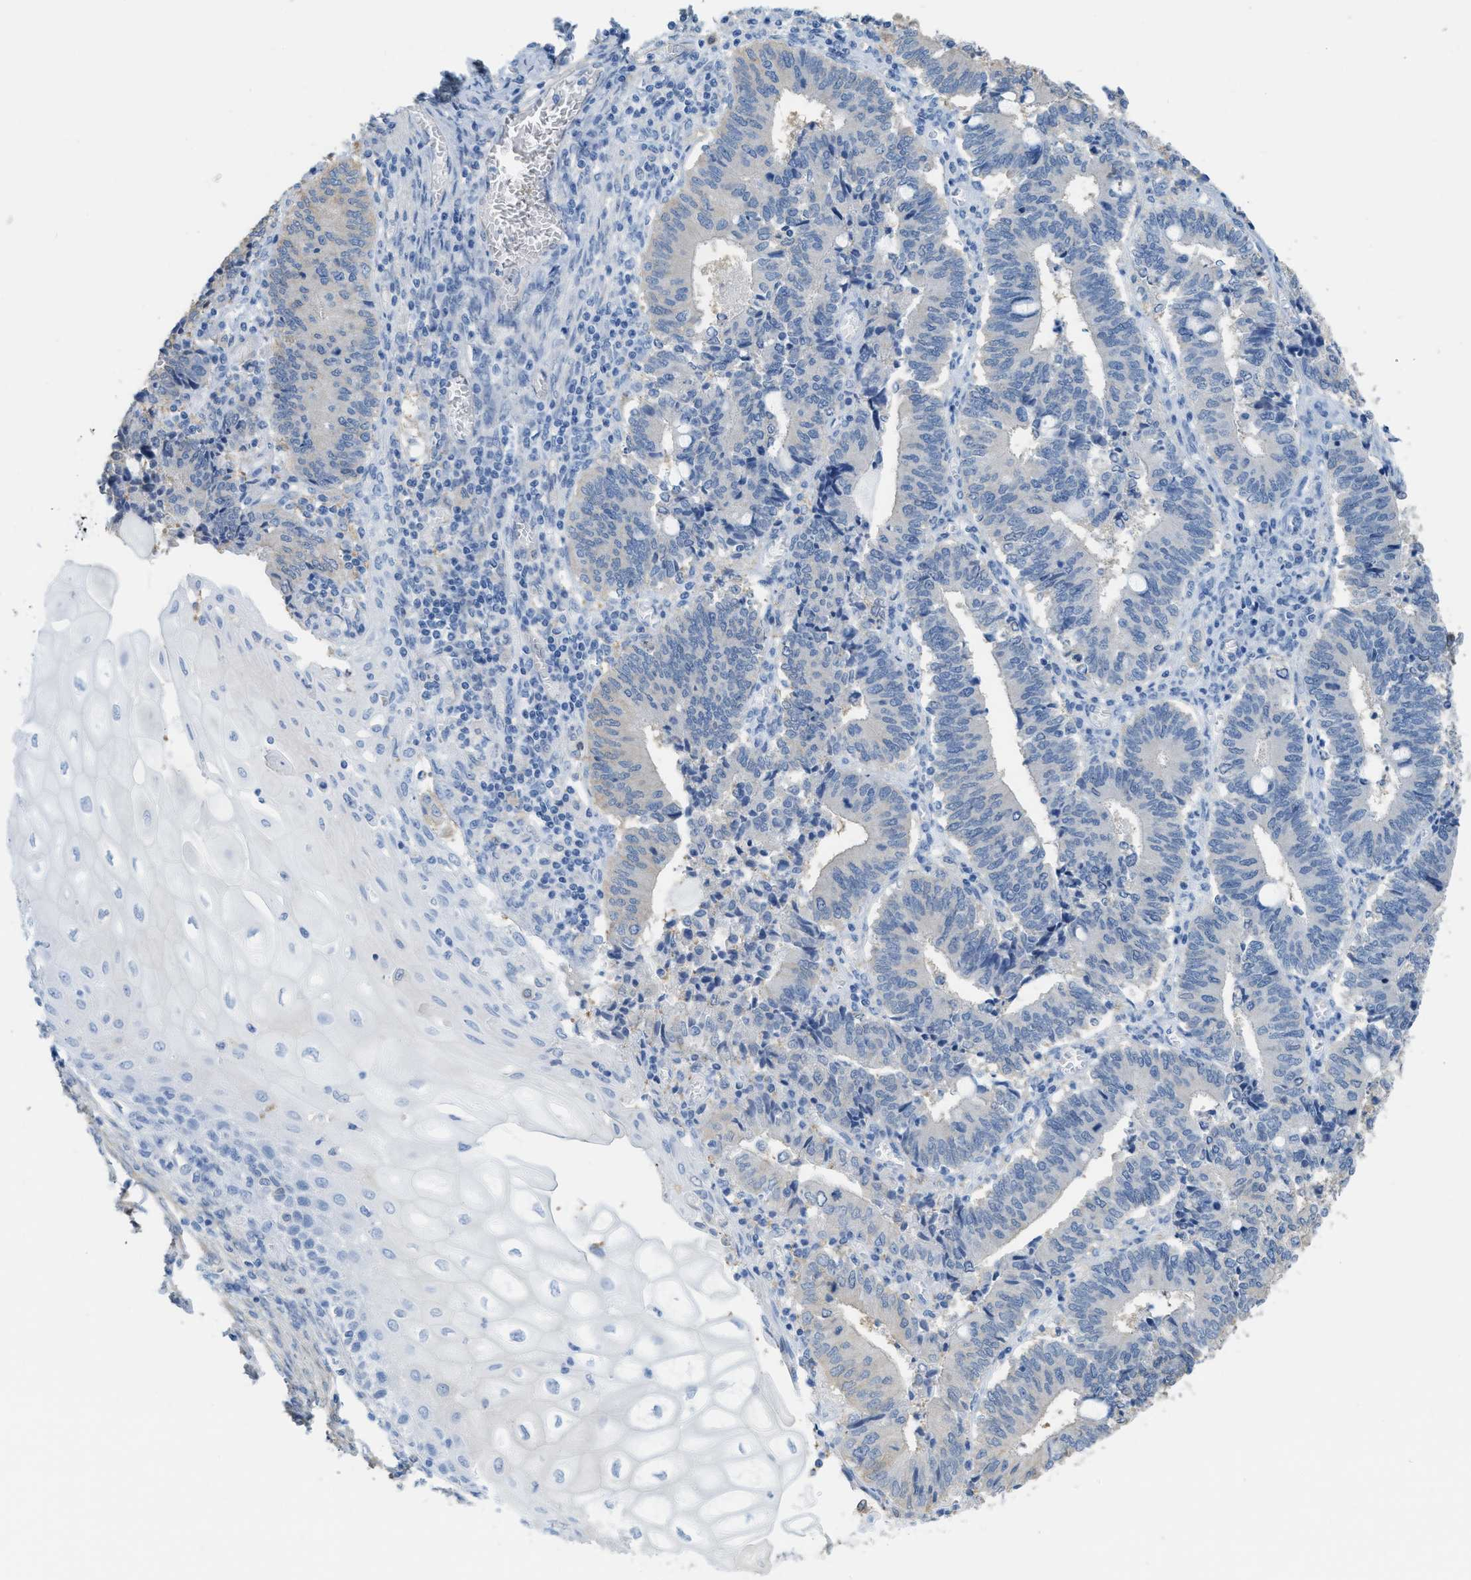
{"staining": {"intensity": "negative", "quantity": "none", "location": "none"}, "tissue": "cervical cancer", "cell_type": "Tumor cells", "image_type": "cancer", "snomed": [{"axis": "morphology", "description": "Adenocarcinoma, NOS"}, {"axis": "topography", "description": "Cervix"}], "caption": "The micrograph reveals no staining of tumor cells in cervical adenocarcinoma. (DAB (3,3'-diaminobenzidine) immunohistochemistry (IHC), high magnification).", "gene": "ASGR1", "patient": {"sex": "female", "age": 44}}